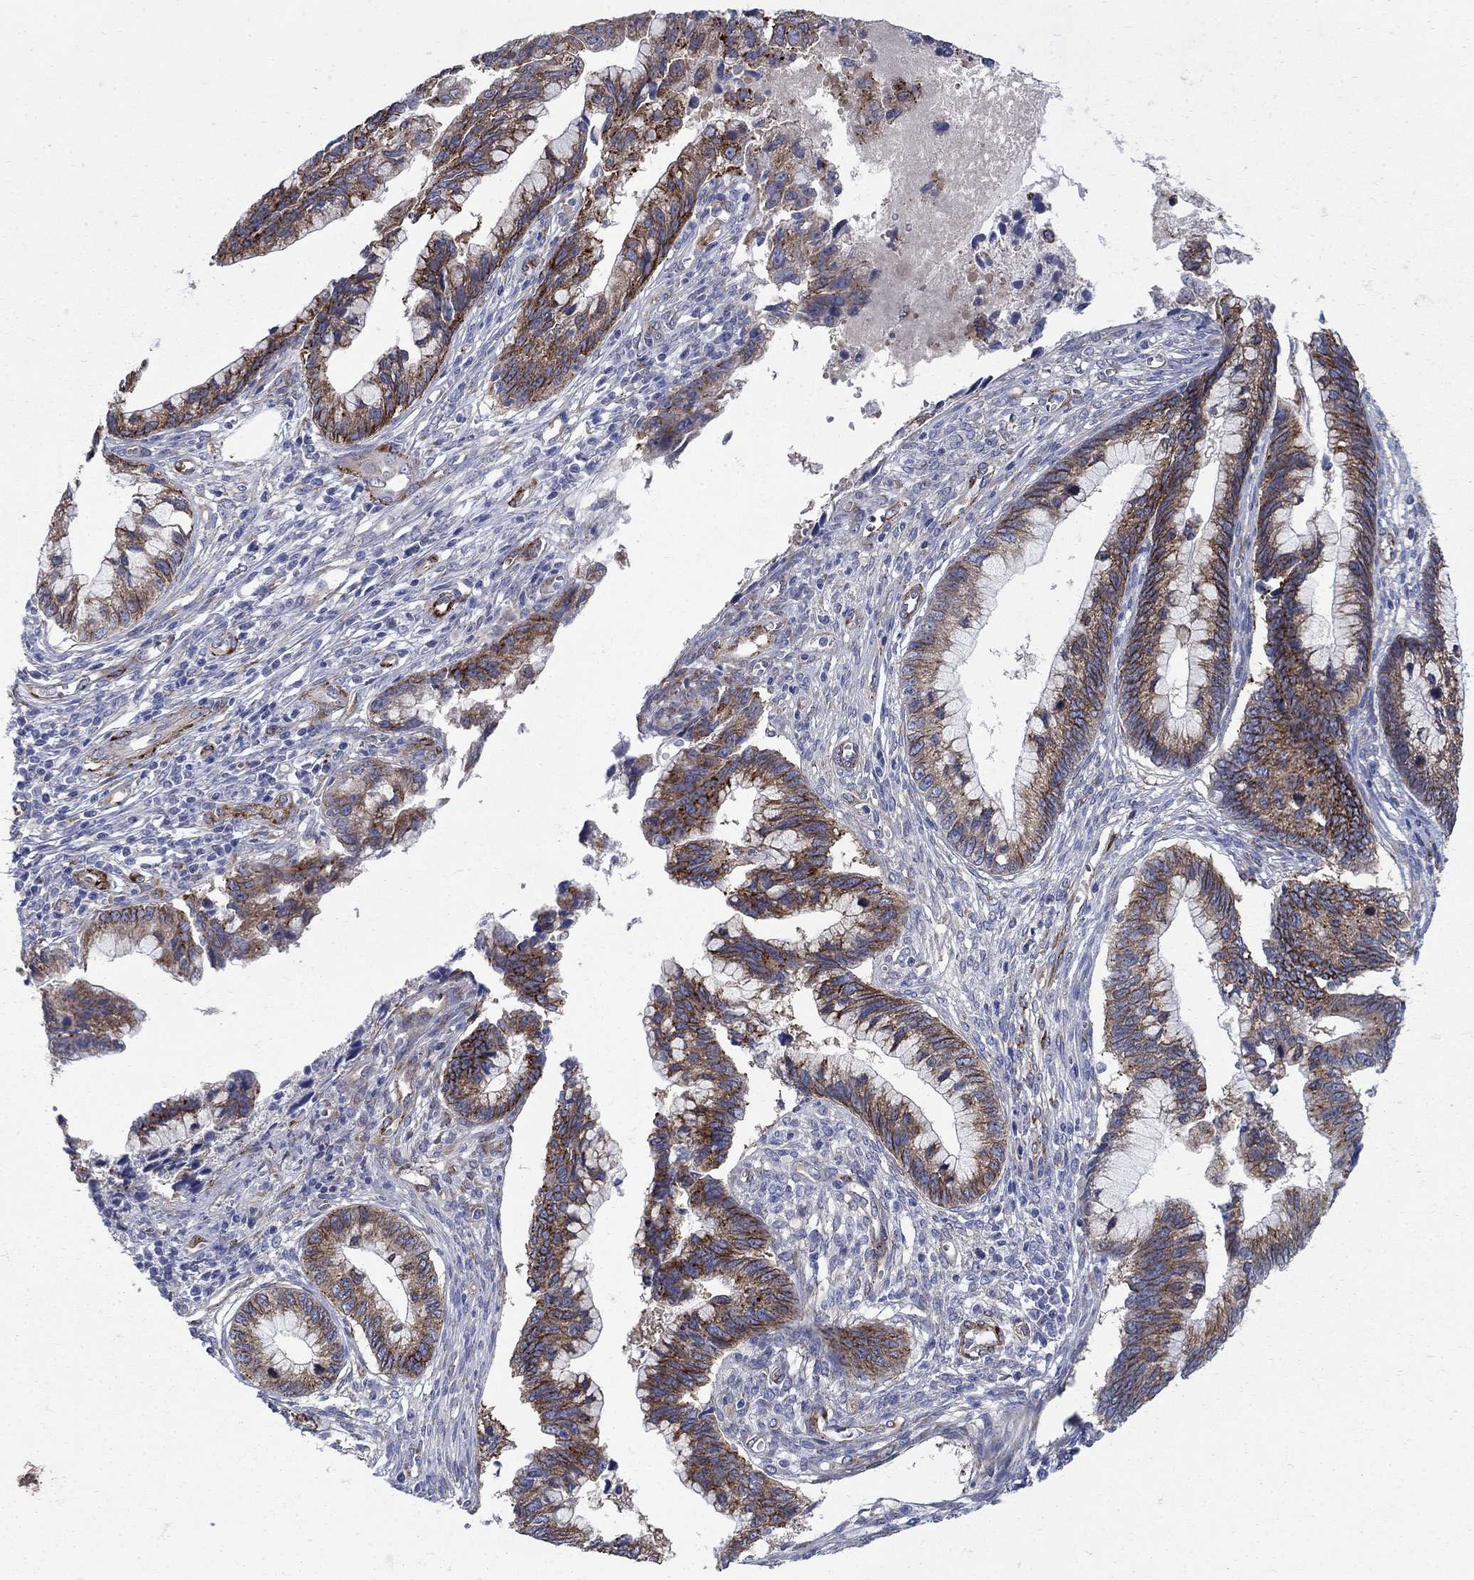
{"staining": {"intensity": "strong", "quantity": ">75%", "location": "cytoplasmic/membranous"}, "tissue": "cervical cancer", "cell_type": "Tumor cells", "image_type": "cancer", "snomed": [{"axis": "morphology", "description": "Adenocarcinoma, NOS"}, {"axis": "topography", "description": "Cervix"}], "caption": "IHC staining of cervical adenocarcinoma, which shows high levels of strong cytoplasmic/membranous positivity in about >75% of tumor cells indicating strong cytoplasmic/membranous protein staining. The staining was performed using DAB (3,3'-diaminobenzidine) (brown) for protein detection and nuclei were counterstained in hematoxylin (blue).", "gene": "SEPTIN8", "patient": {"sex": "female", "age": 44}}